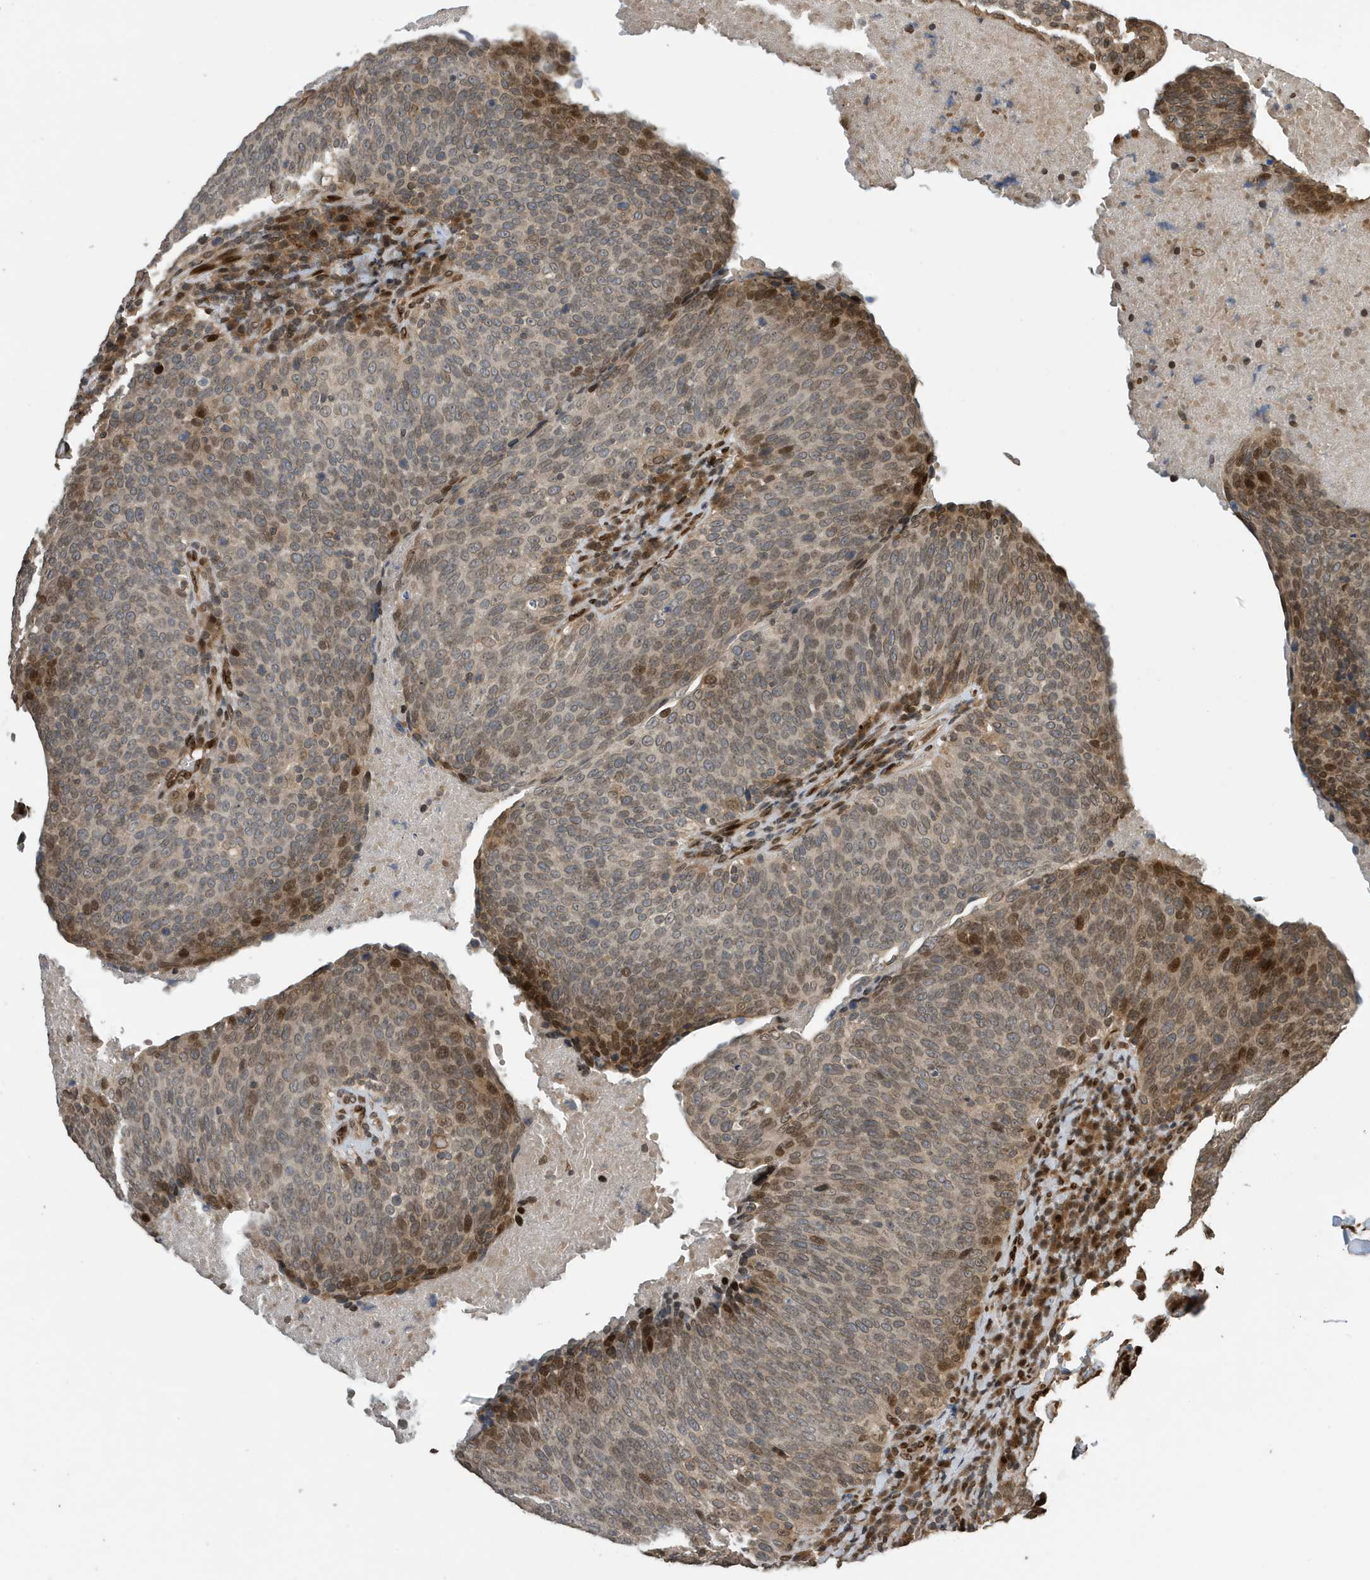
{"staining": {"intensity": "moderate", "quantity": "<25%", "location": "cytoplasmic/membranous,nuclear"}, "tissue": "head and neck cancer", "cell_type": "Tumor cells", "image_type": "cancer", "snomed": [{"axis": "morphology", "description": "Squamous cell carcinoma, NOS"}, {"axis": "morphology", "description": "Squamous cell carcinoma, metastatic, NOS"}, {"axis": "topography", "description": "Lymph node"}, {"axis": "topography", "description": "Head-Neck"}], "caption": "DAB (3,3'-diaminobenzidine) immunohistochemical staining of head and neck cancer reveals moderate cytoplasmic/membranous and nuclear protein positivity in approximately <25% of tumor cells.", "gene": "DUSP18", "patient": {"sex": "male", "age": 62}}